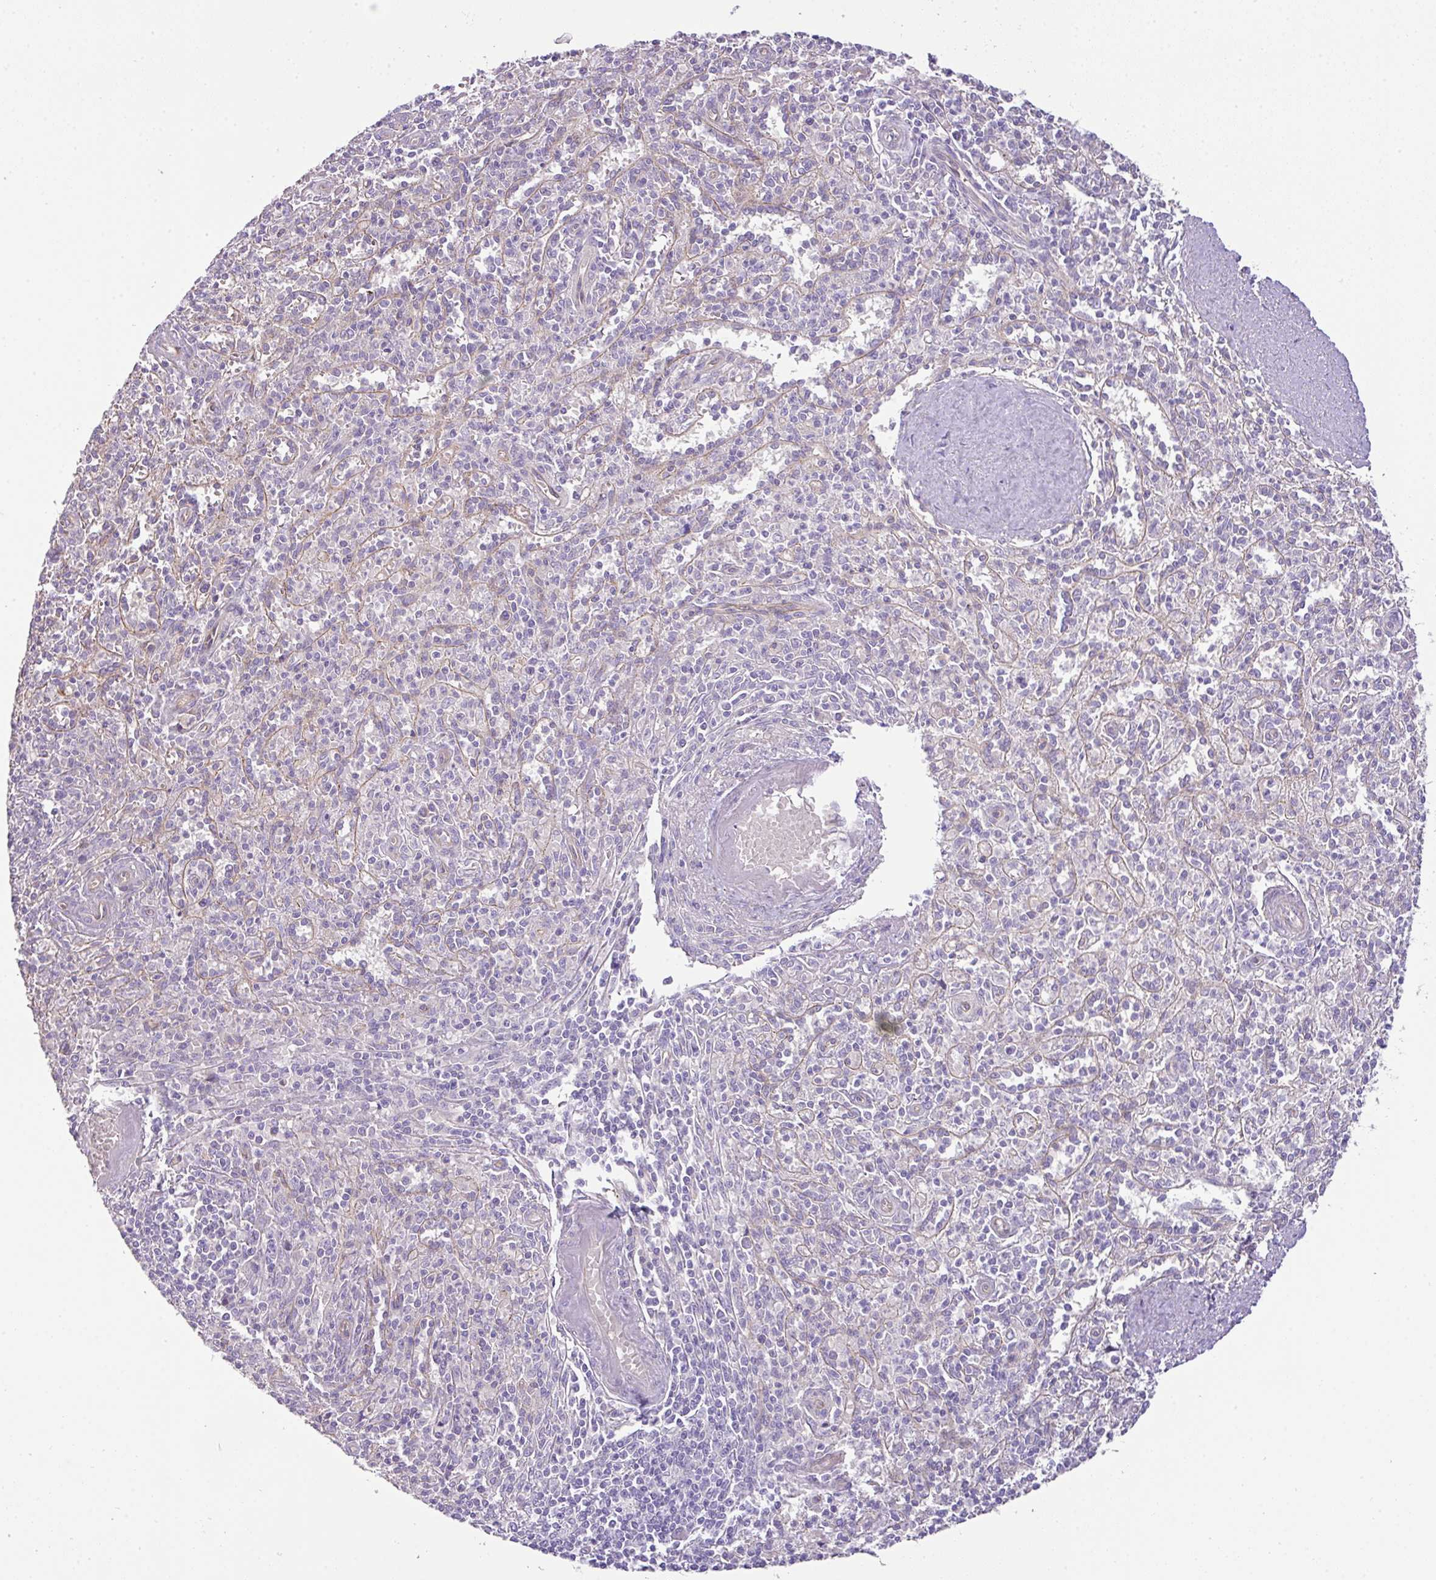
{"staining": {"intensity": "negative", "quantity": "none", "location": "none"}, "tissue": "spleen", "cell_type": "Cells in red pulp", "image_type": "normal", "snomed": [{"axis": "morphology", "description": "Normal tissue, NOS"}, {"axis": "topography", "description": "Spleen"}], "caption": "Spleen was stained to show a protein in brown. There is no significant expression in cells in red pulp. (DAB immunohistochemistry (IHC), high magnification).", "gene": "PIK3R5", "patient": {"sex": "female", "age": 70}}